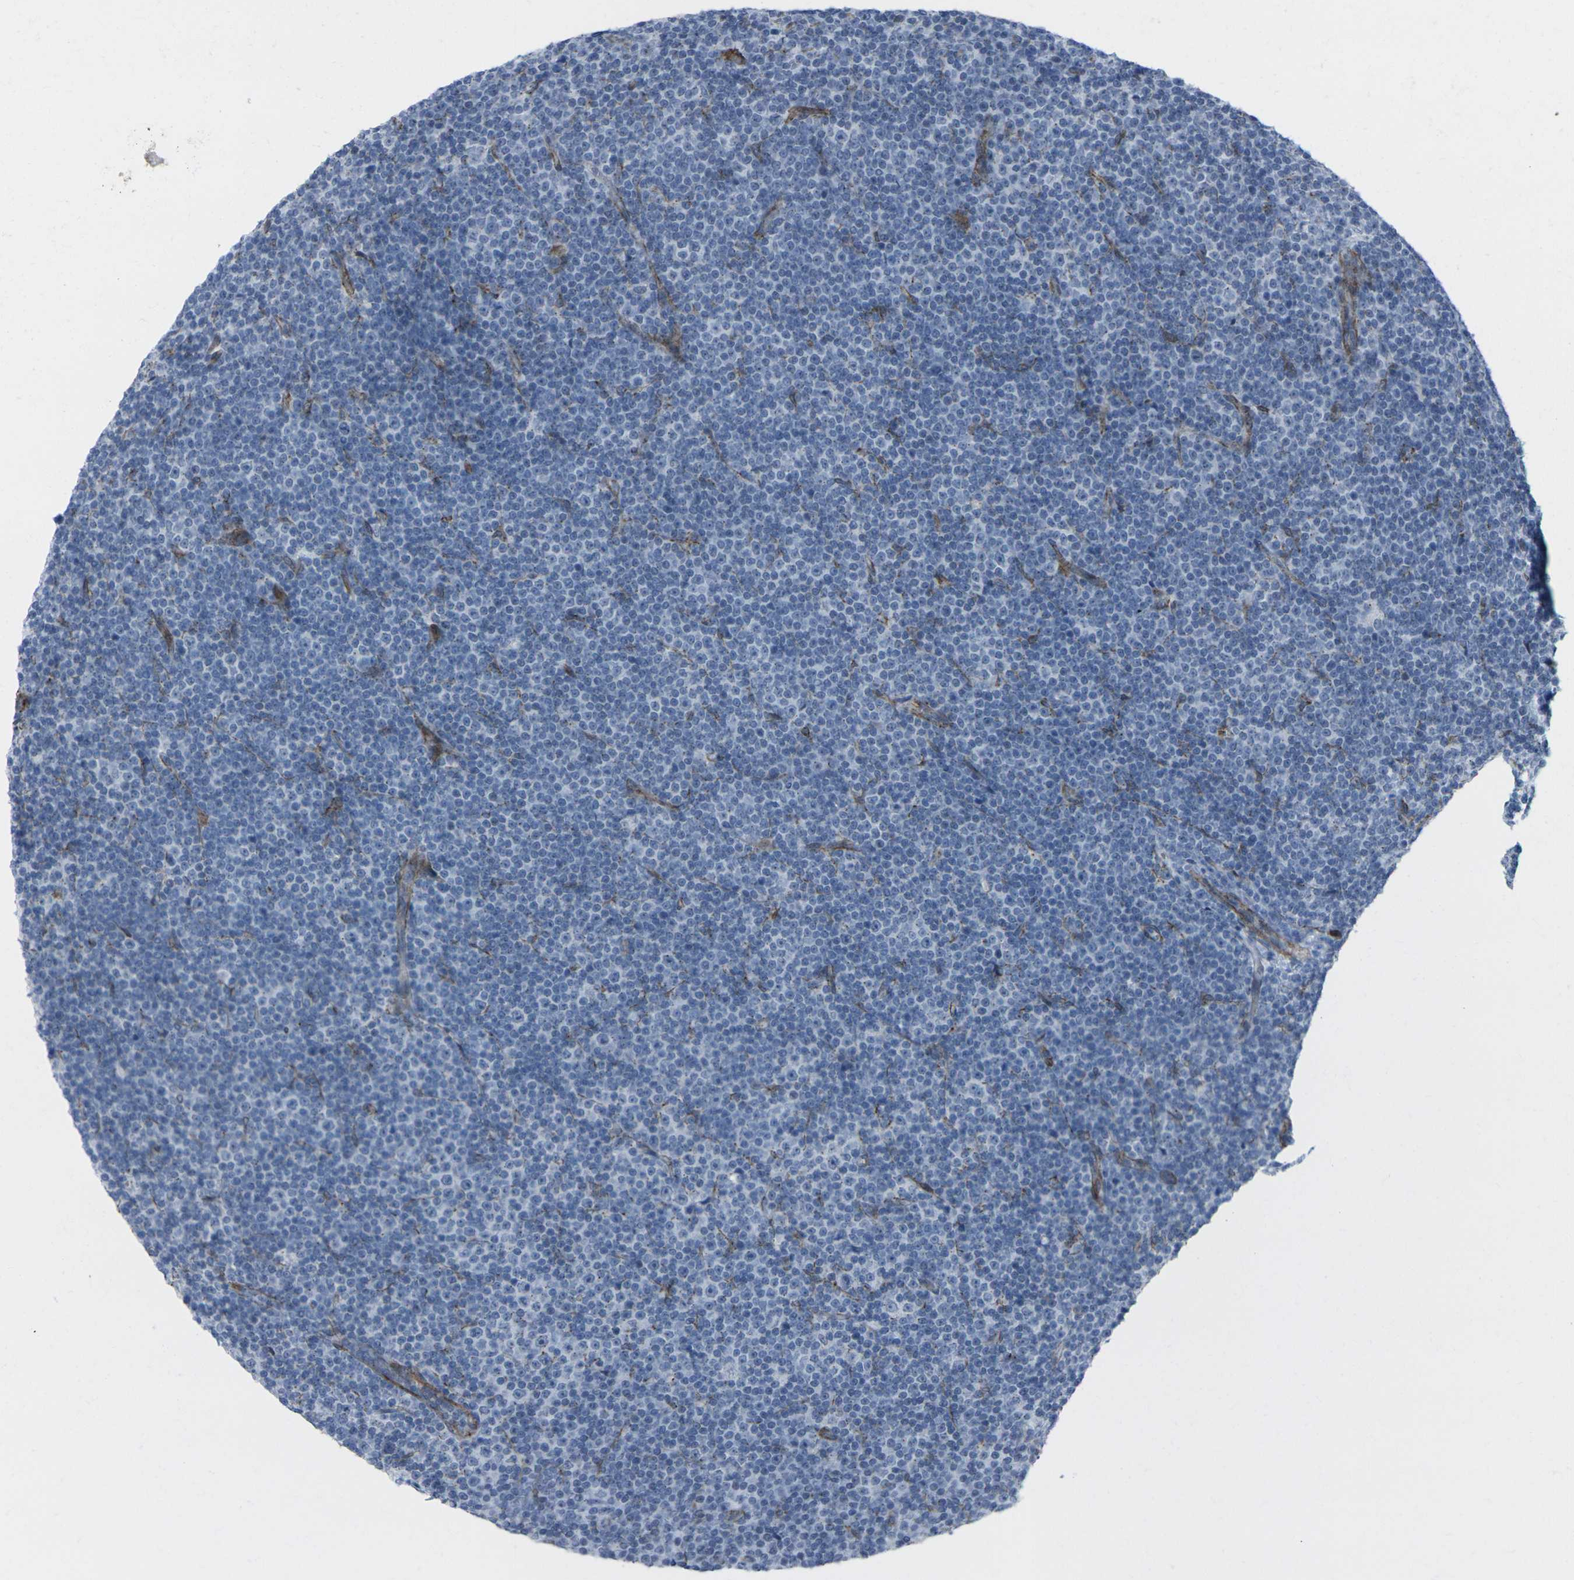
{"staining": {"intensity": "negative", "quantity": "none", "location": "none"}, "tissue": "lymphoma", "cell_type": "Tumor cells", "image_type": "cancer", "snomed": [{"axis": "morphology", "description": "Malignant lymphoma, non-Hodgkin's type, Low grade"}, {"axis": "topography", "description": "Lymph node"}], "caption": "IHC of lymphoma exhibits no positivity in tumor cells.", "gene": "CDH11", "patient": {"sex": "female", "age": 67}}